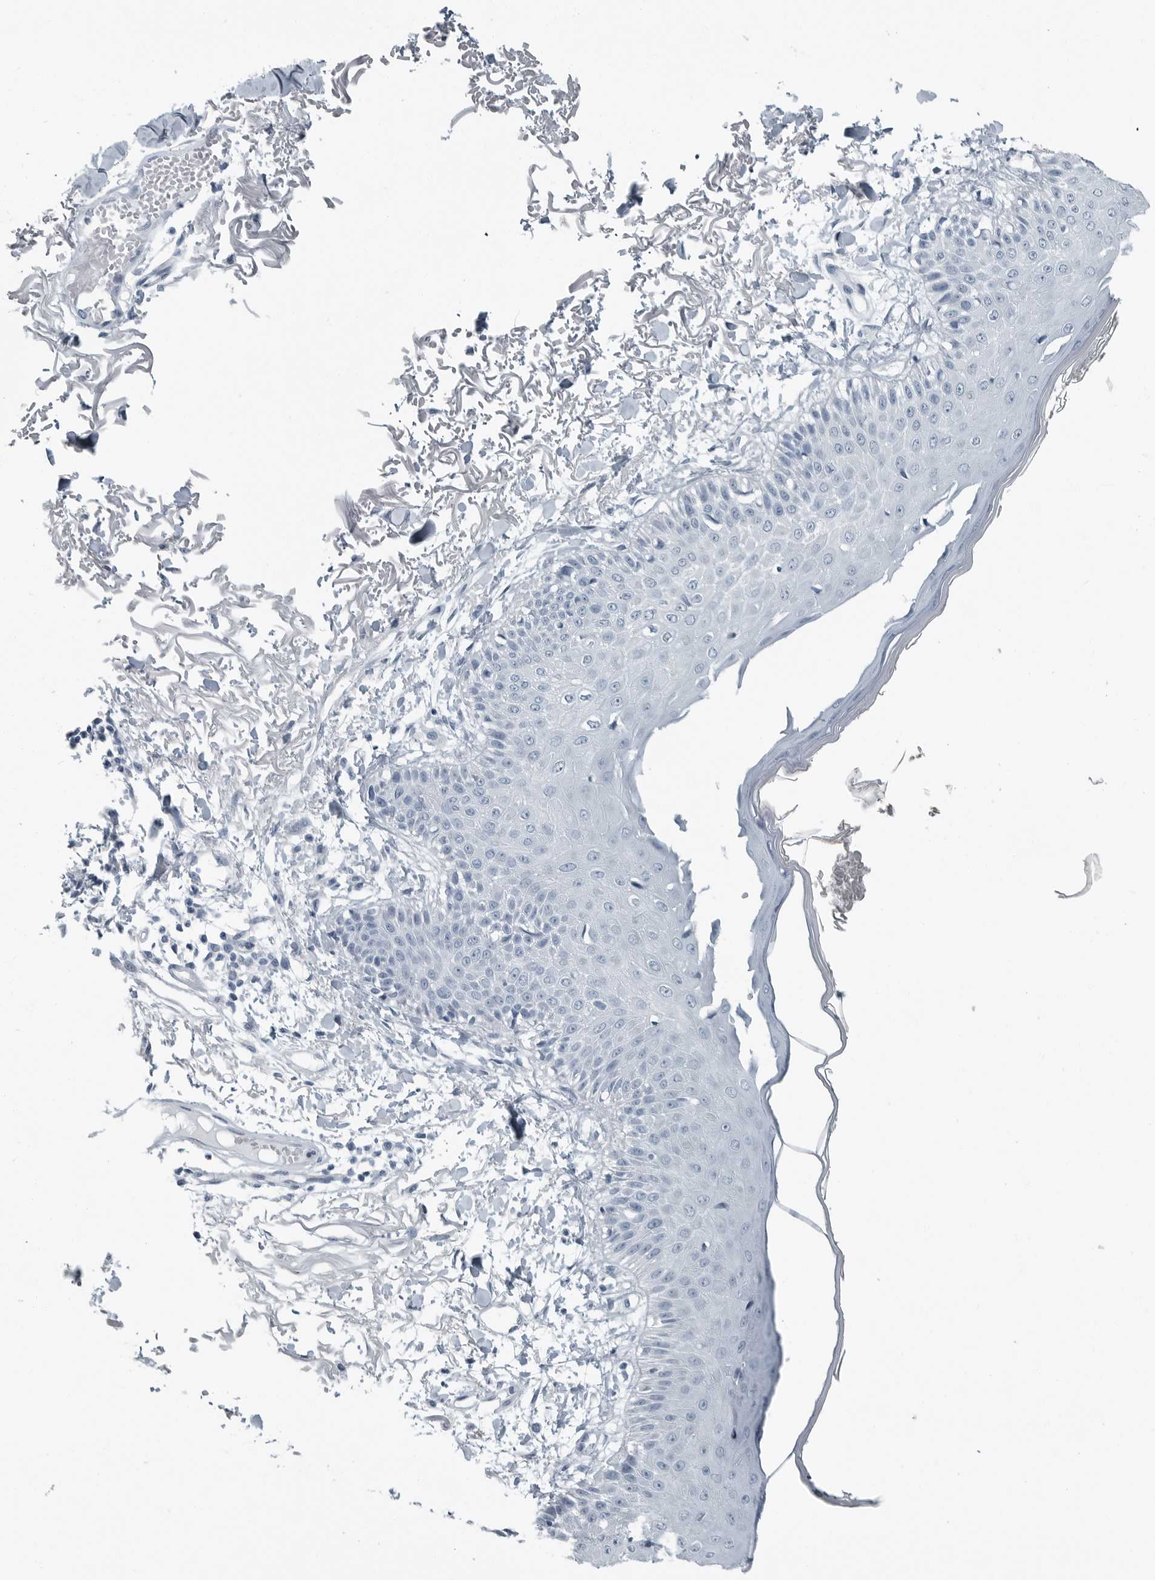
{"staining": {"intensity": "negative", "quantity": "none", "location": "none"}, "tissue": "skin", "cell_type": "Fibroblasts", "image_type": "normal", "snomed": [{"axis": "morphology", "description": "Normal tissue, NOS"}, {"axis": "morphology", "description": "Squamous cell carcinoma, NOS"}, {"axis": "topography", "description": "Skin"}, {"axis": "topography", "description": "Peripheral nerve tissue"}], "caption": "Immunohistochemical staining of unremarkable human skin shows no significant positivity in fibroblasts.", "gene": "ZPBP2", "patient": {"sex": "male", "age": 83}}